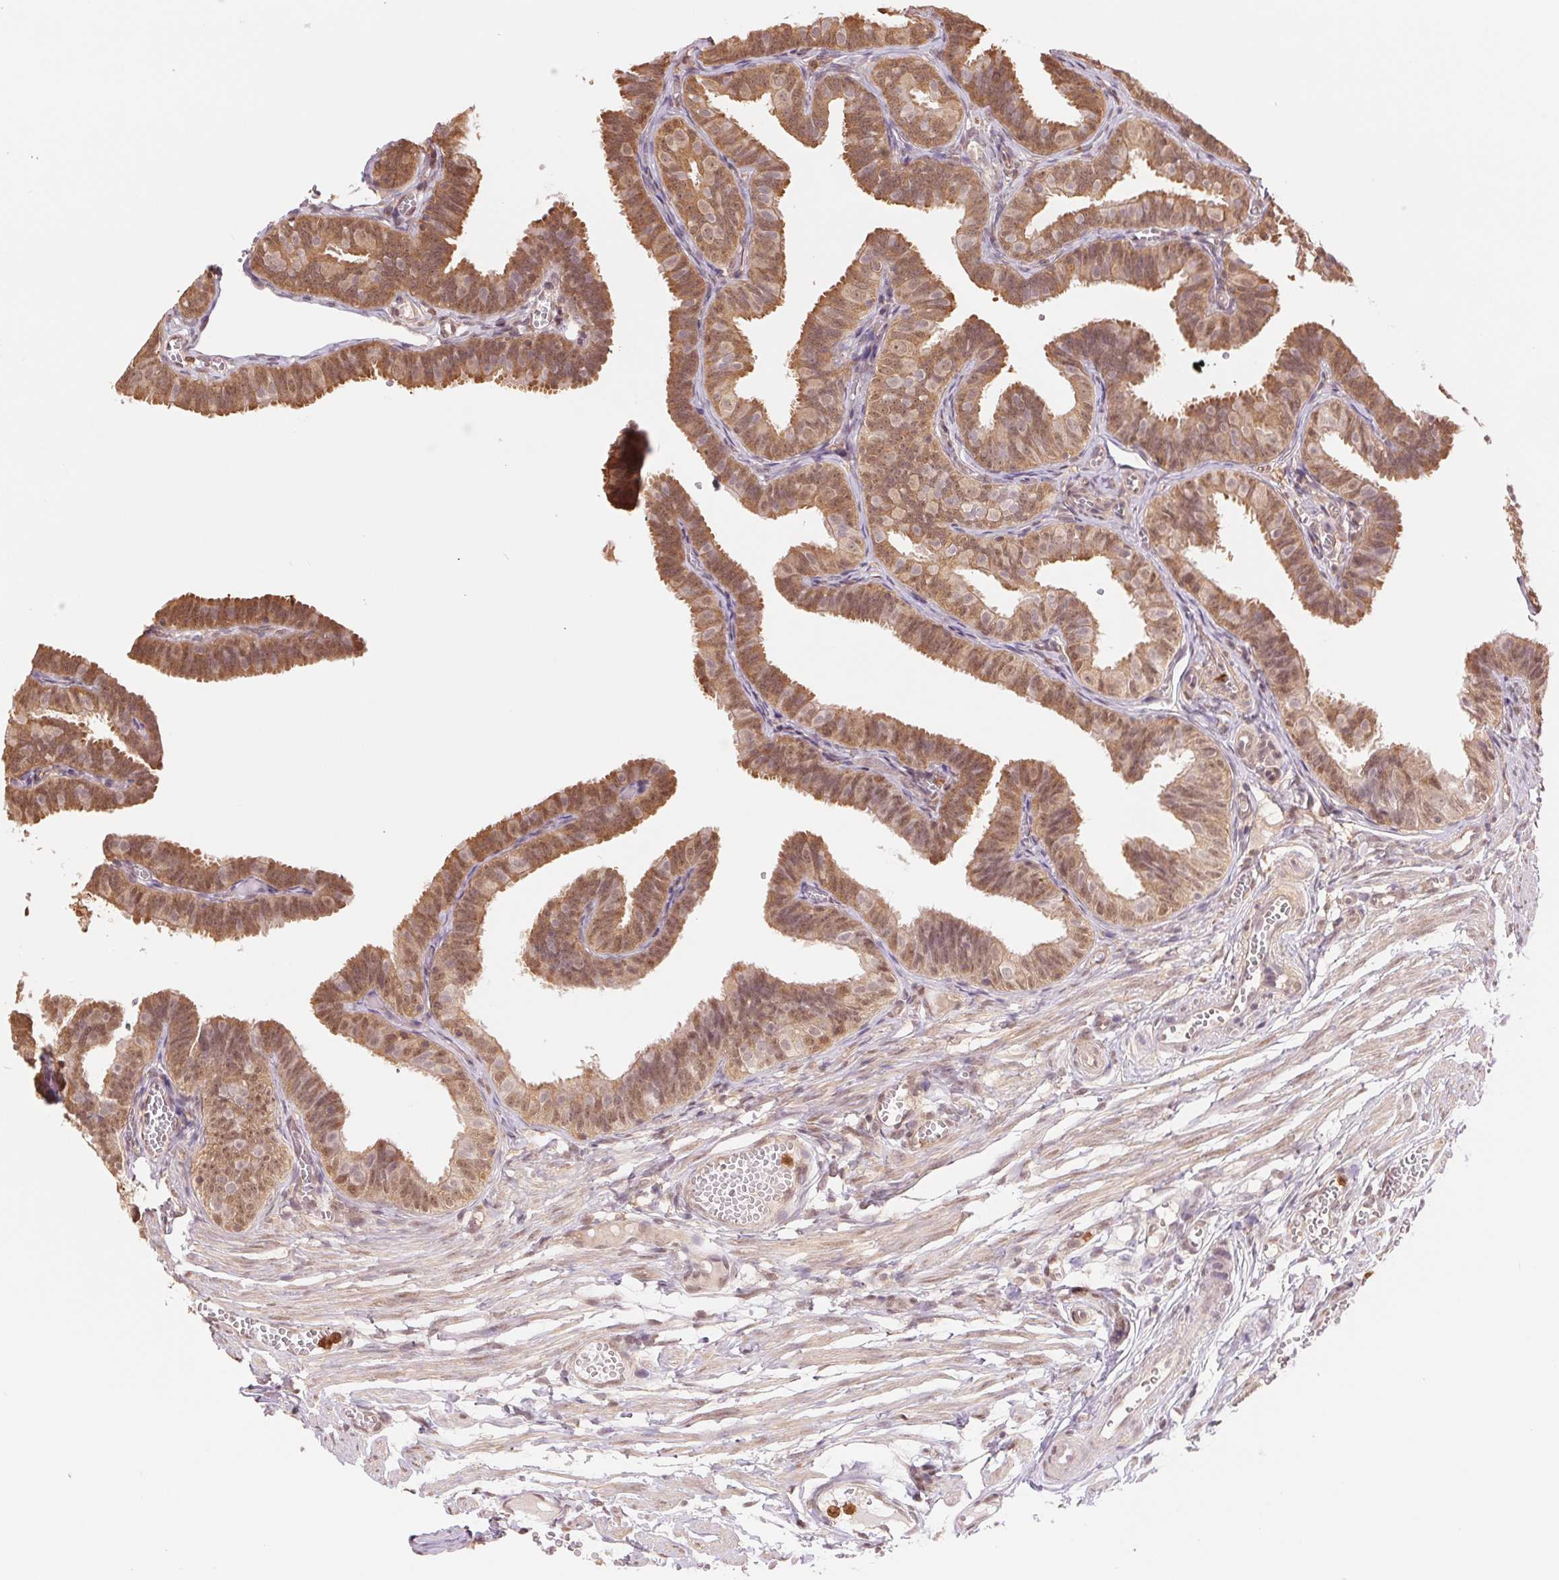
{"staining": {"intensity": "moderate", "quantity": ">75%", "location": "cytoplasmic/membranous,nuclear"}, "tissue": "fallopian tube", "cell_type": "Glandular cells", "image_type": "normal", "snomed": [{"axis": "morphology", "description": "Normal tissue, NOS"}, {"axis": "topography", "description": "Fallopian tube"}], "caption": "An image of fallopian tube stained for a protein exhibits moderate cytoplasmic/membranous,nuclear brown staining in glandular cells. The staining is performed using DAB (3,3'-diaminobenzidine) brown chromogen to label protein expression. The nuclei are counter-stained blue using hematoxylin.", "gene": "CDC123", "patient": {"sex": "female", "age": 25}}